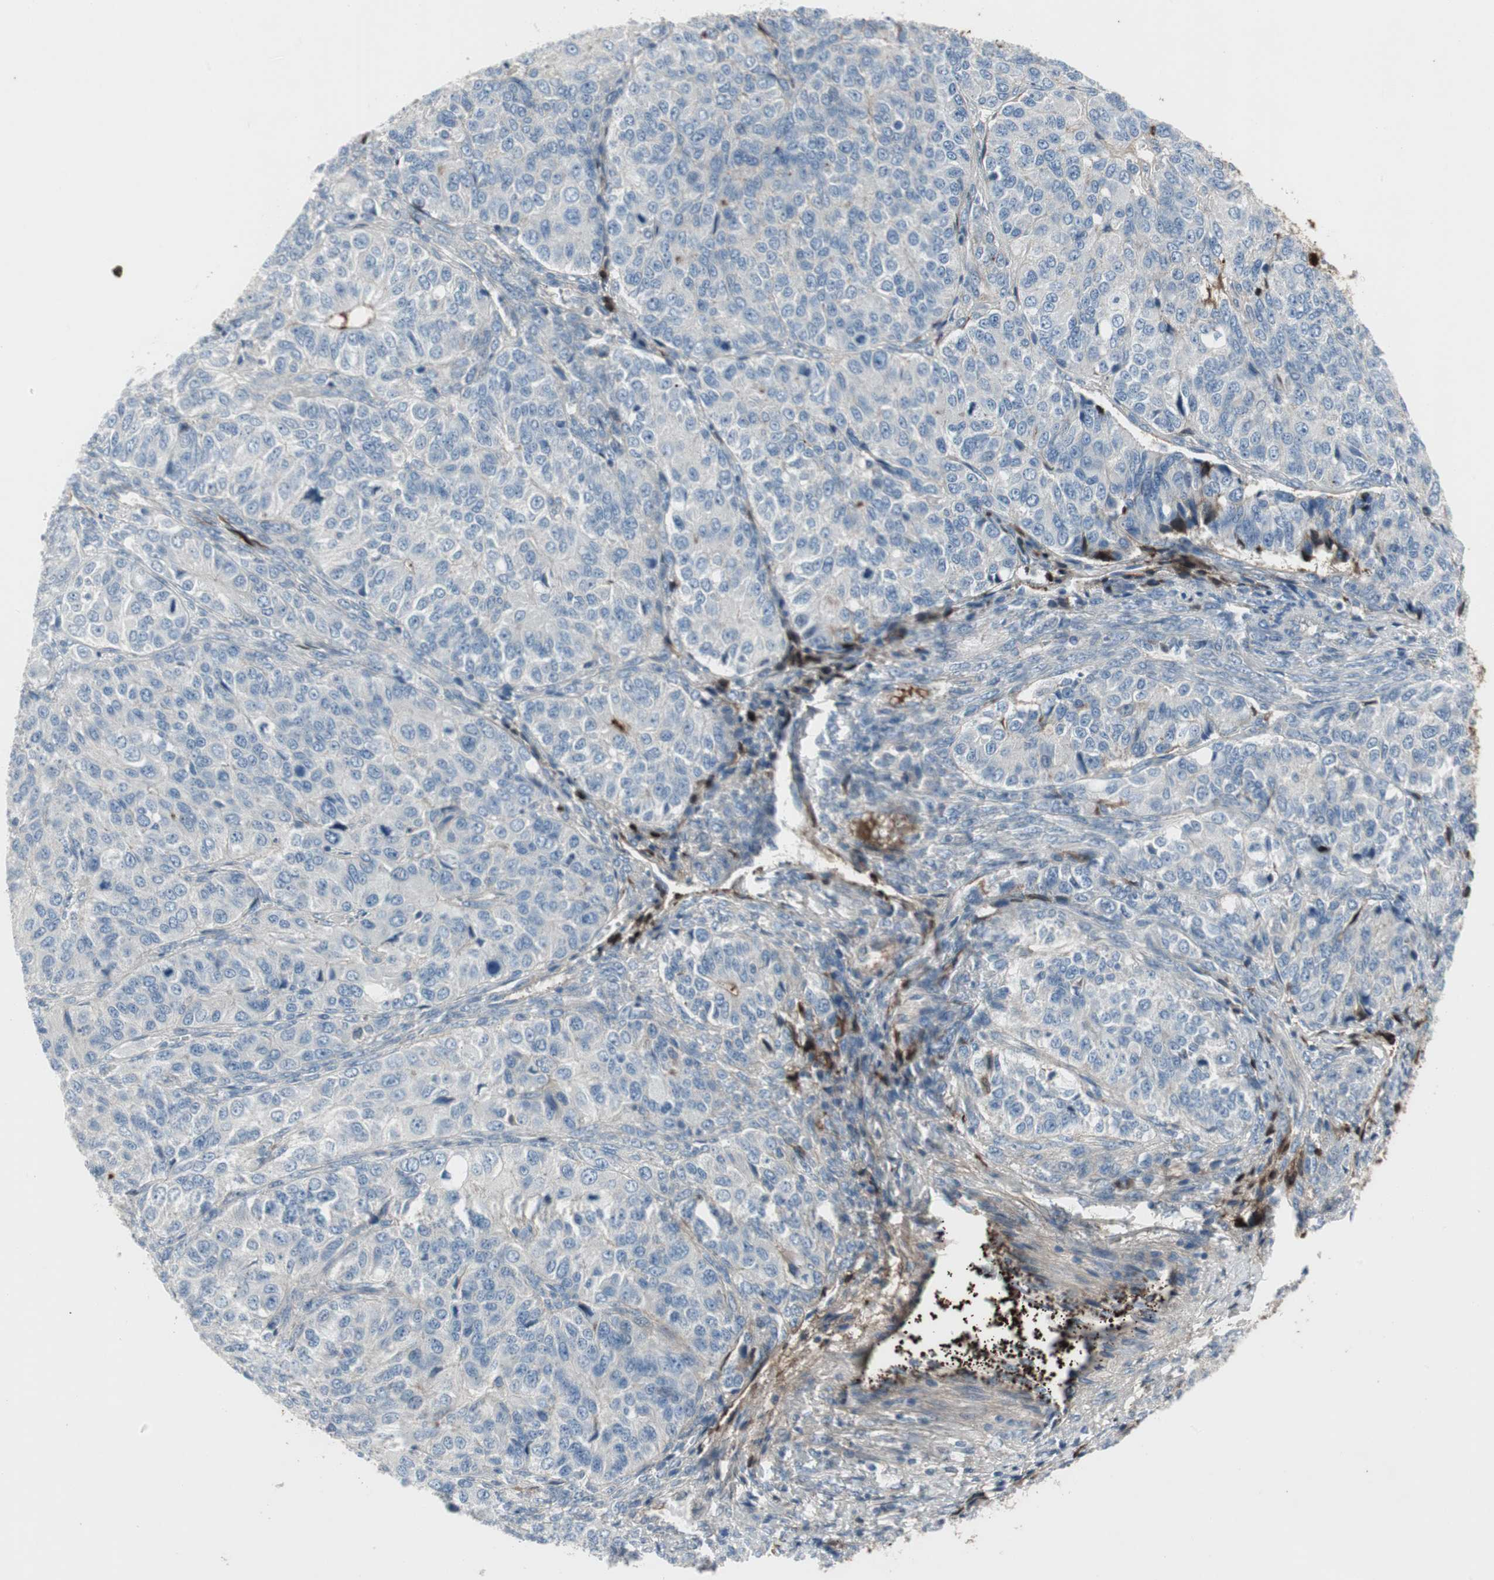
{"staining": {"intensity": "negative", "quantity": "none", "location": "none"}, "tissue": "ovarian cancer", "cell_type": "Tumor cells", "image_type": "cancer", "snomed": [{"axis": "morphology", "description": "Carcinoma, endometroid"}, {"axis": "topography", "description": "Ovary"}], "caption": "Photomicrograph shows no protein expression in tumor cells of endometroid carcinoma (ovarian) tissue.", "gene": "PIGR", "patient": {"sex": "female", "age": 51}}